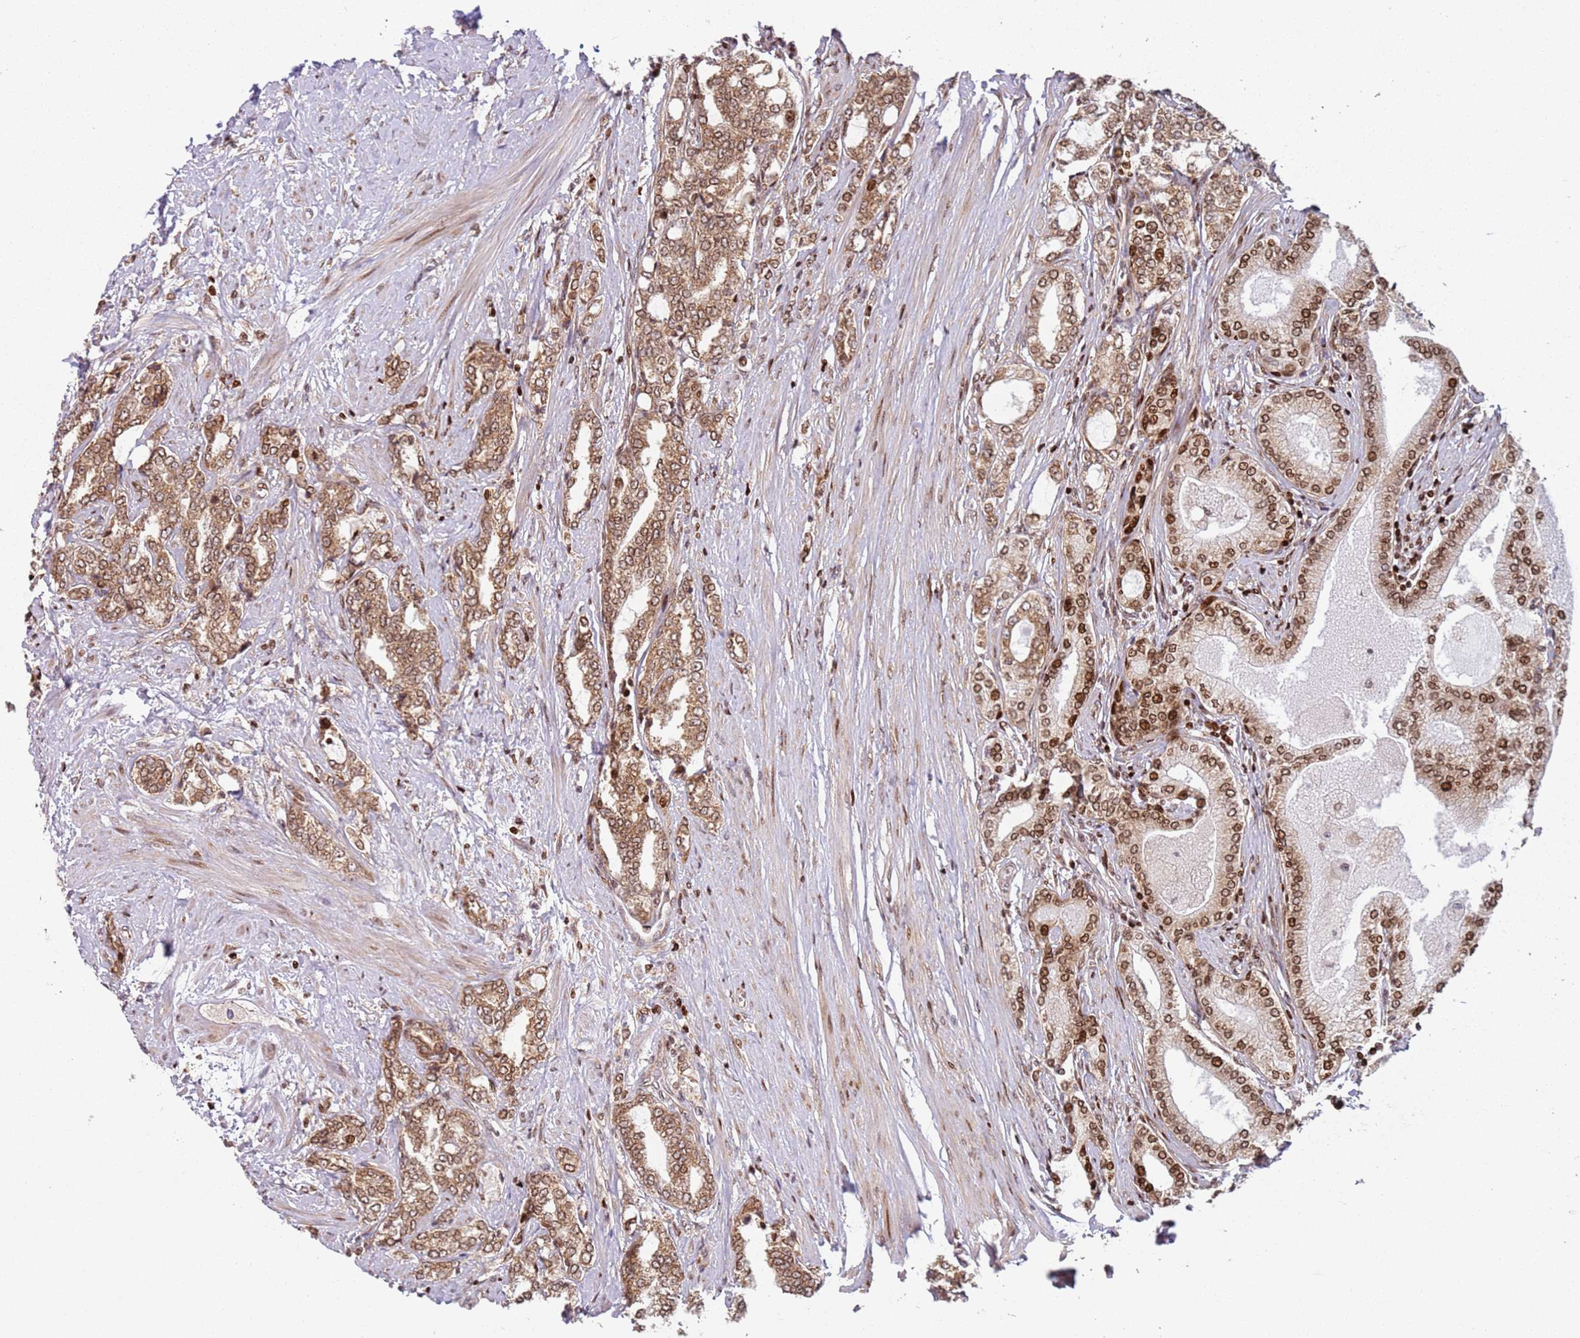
{"staining": {"intensity": "moderate", "quantity": ">75%", "location": "cytoplasmic/membranous,nuclear"}, "tissue": "prostate cancer", "cell_type": "Tumor cells", "image_type": "cancer", "snomed": [{"axis": "morphology", "description": "Adenocarcinoma, High grade"}, {"axis": "topography", "description": "Prostate"}], "caption": "Immunohistochemistry (IHC) histopathology image of human prostate high-grade adenocarcinoma stained for a protein (brown), which shows medium levels of moderate cytoplasmic/membranous and nuclear expression in about >75% of tumor cells.", "gene": "HNRNPLL", "patient": {"sex": "male", "age": 64}}